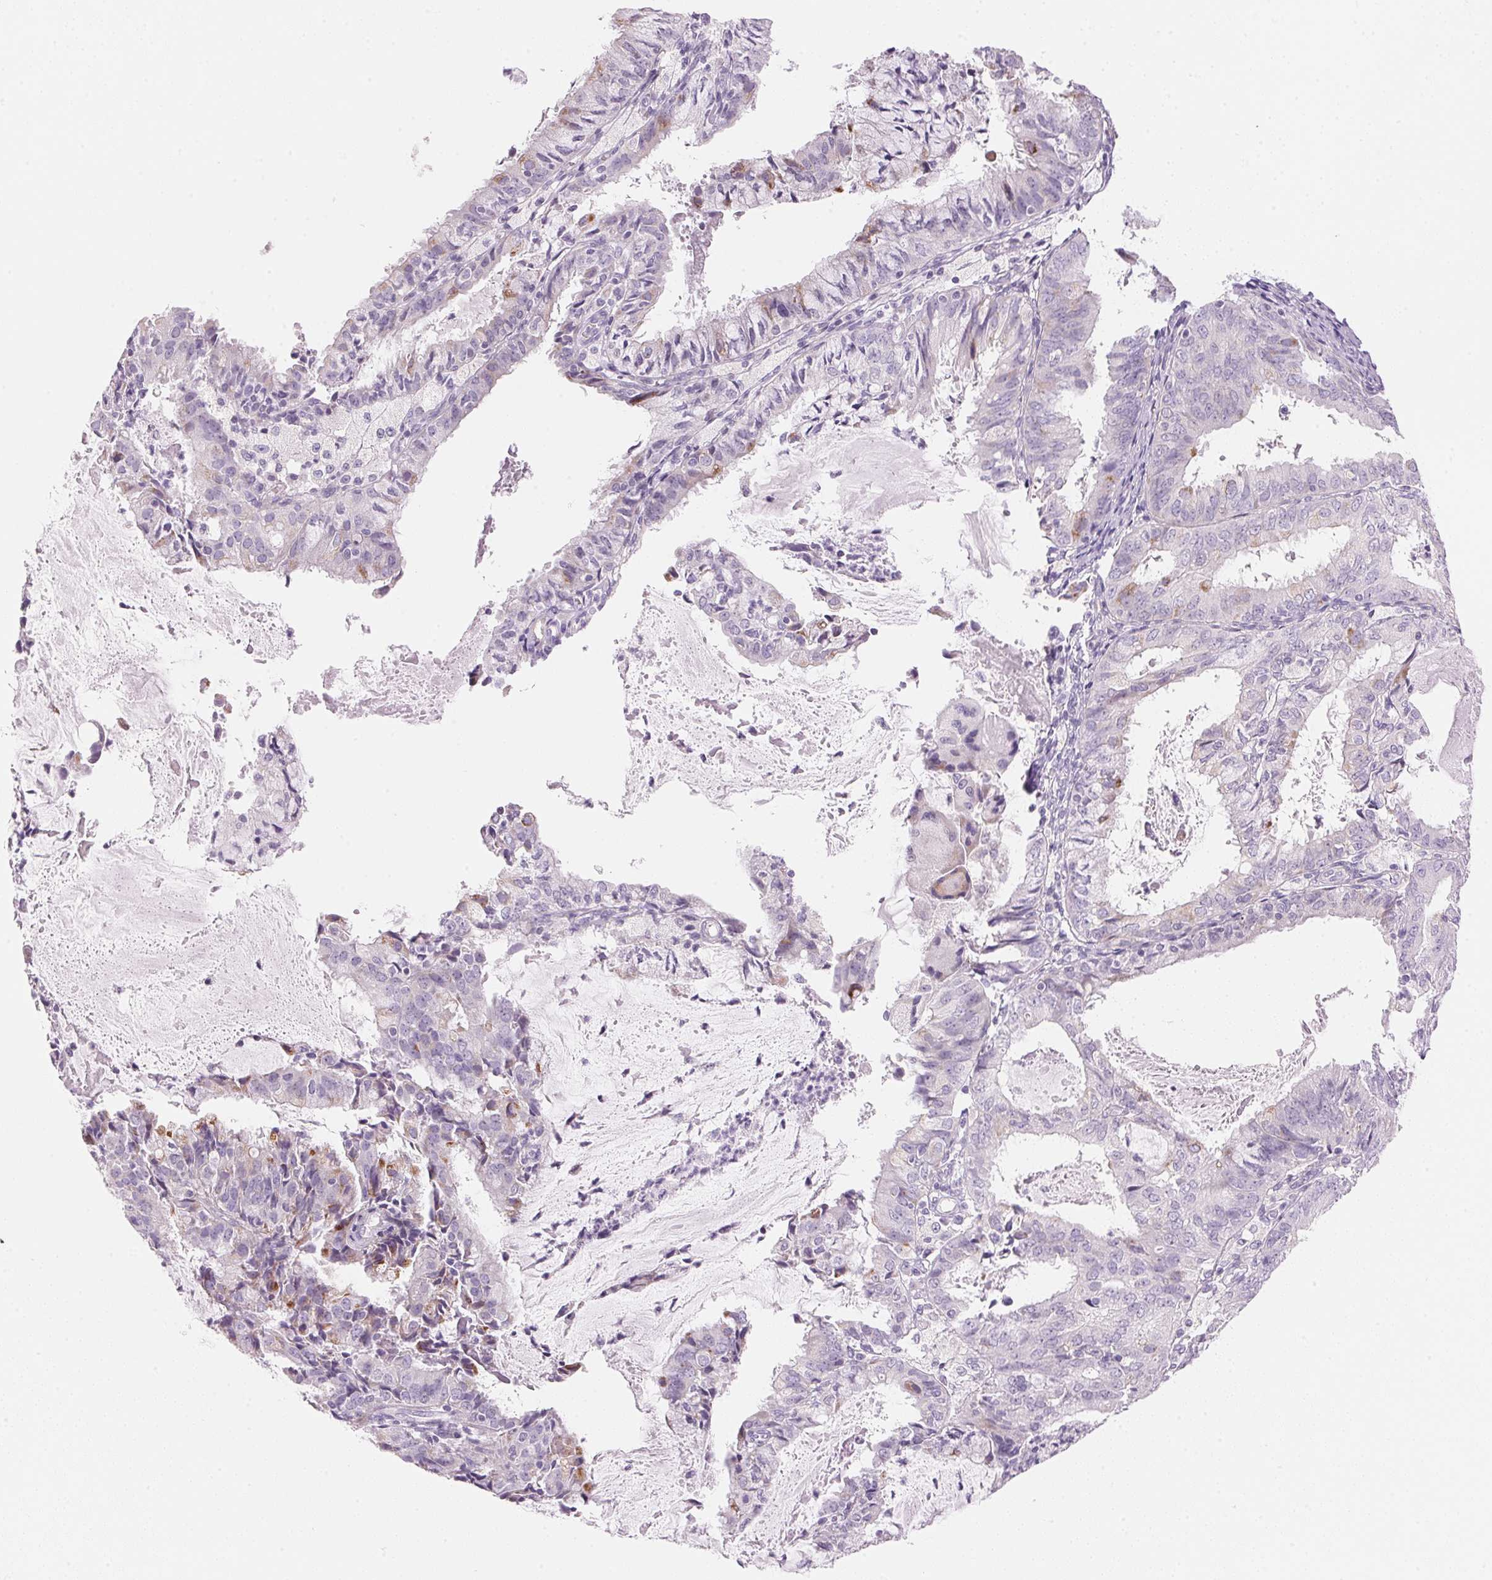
{"staining": {"intensity": "negative", "quantity": "none", "location": "none"}, "tissue": "endometrial cancer", "cell_type": "Tumor cells", "image_type": "cancer", "snomed": [{"axis": "morphology", "description": "Adenocarcinoma, NOS"}, {"axis": "topography", "description": "Endometrium"}], "caption": "High power microscopy micrograph of an immunohistochemistry (IHC) image of adenocarcinoma (endometrial), revealing no significant positivity in tumor cells. The staining was performed using DAB to visualize the protein expression in brown, while the nuclei were stained in blue with hematoxylin (Magnification: 20x).", "gene": "CYP11B1", "patient": {"sex": "female", "age": 57}}